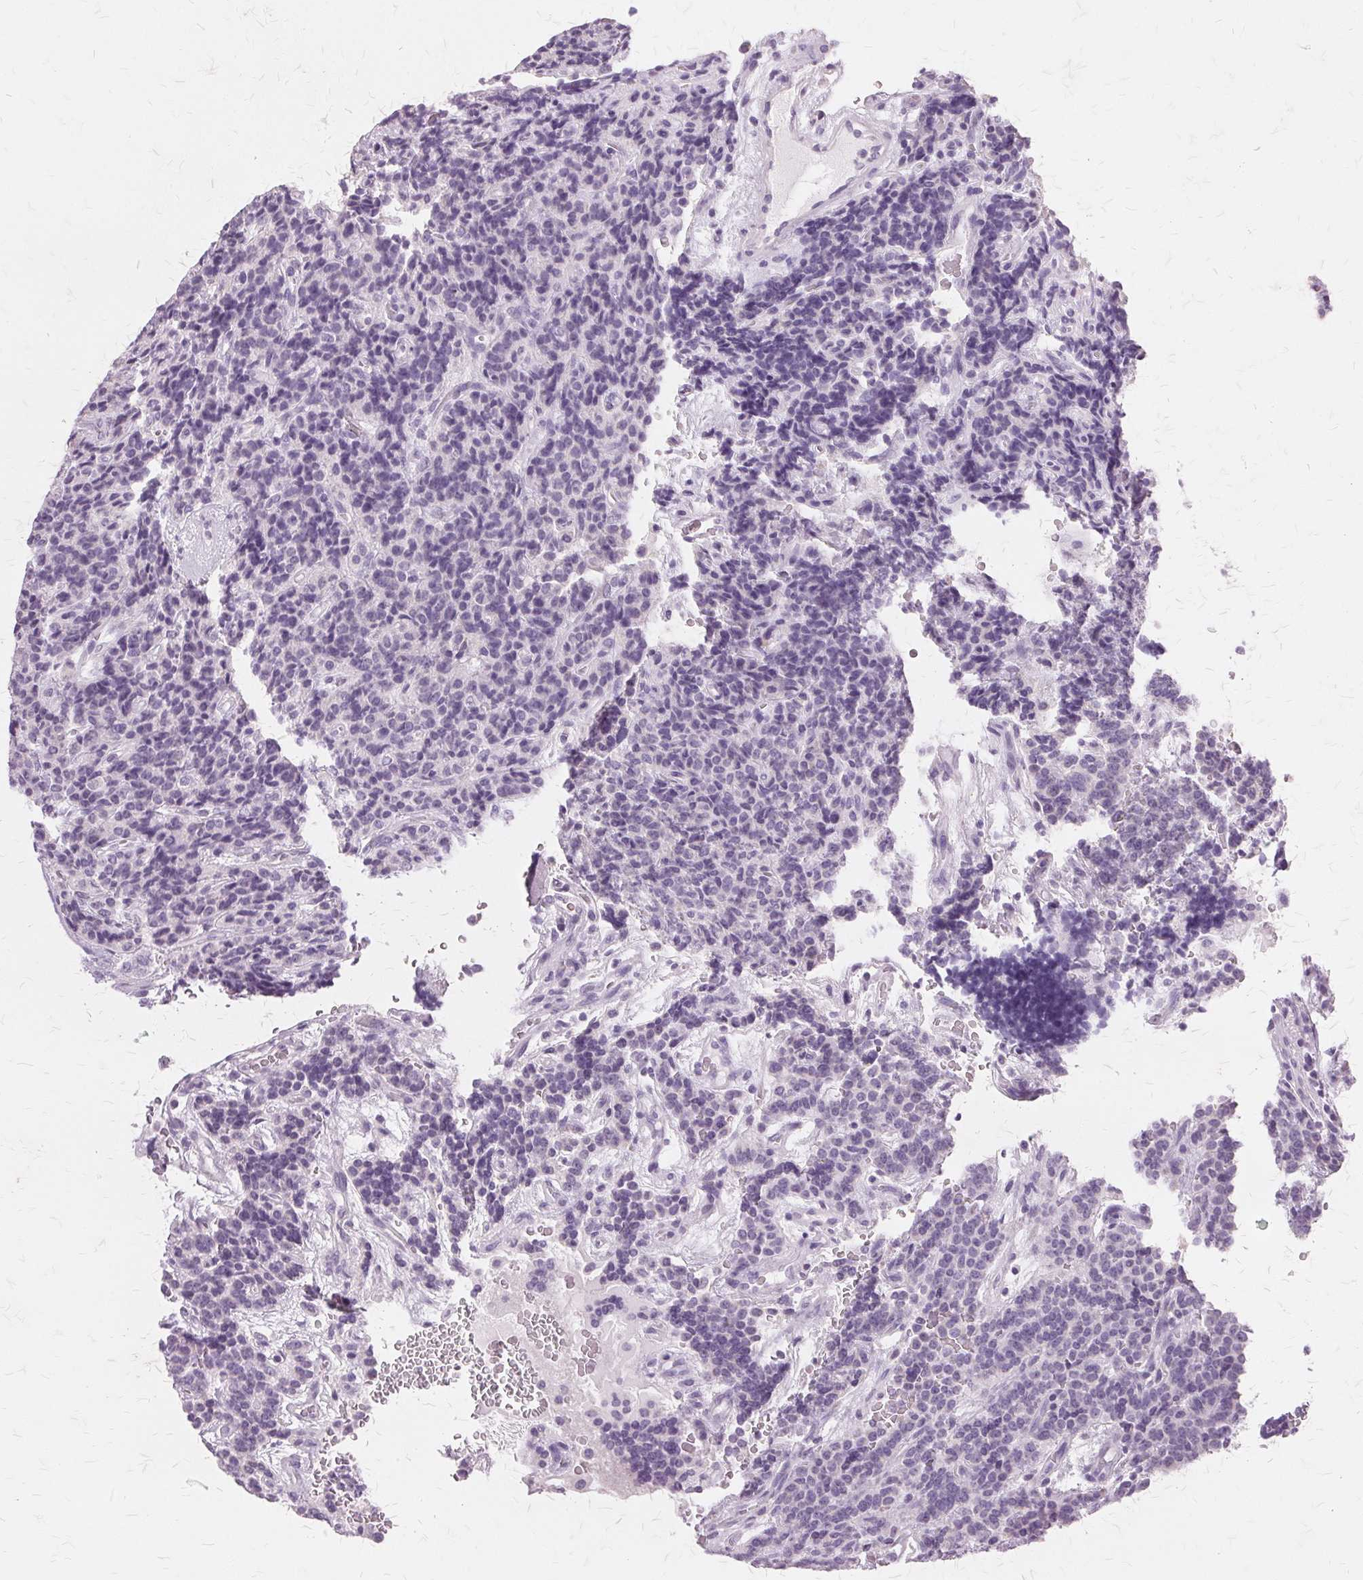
{"staining": {"intensity": "negative", "quantity": "none", "location": "none"}, "tissue": "carcinoid", "cell_type": "Tumor cells", "image_type": "cancer", "snomed": [{"axis": "morphology", "description": "Carcinoid, malignant, NOS"}, {"axis": "topography", "description": "Pancreas"}], "caption": "The histopathology image exhibits no significant positivity in tumor cells of malignant carcinoid. (Stains: DAB immunohistochemistry with hematoxylin counter stain, Microscopy: brightfield microscopy at high magnification).", "gene": "SLC45A3", "patient": {"sex": "male", "age": 36}}